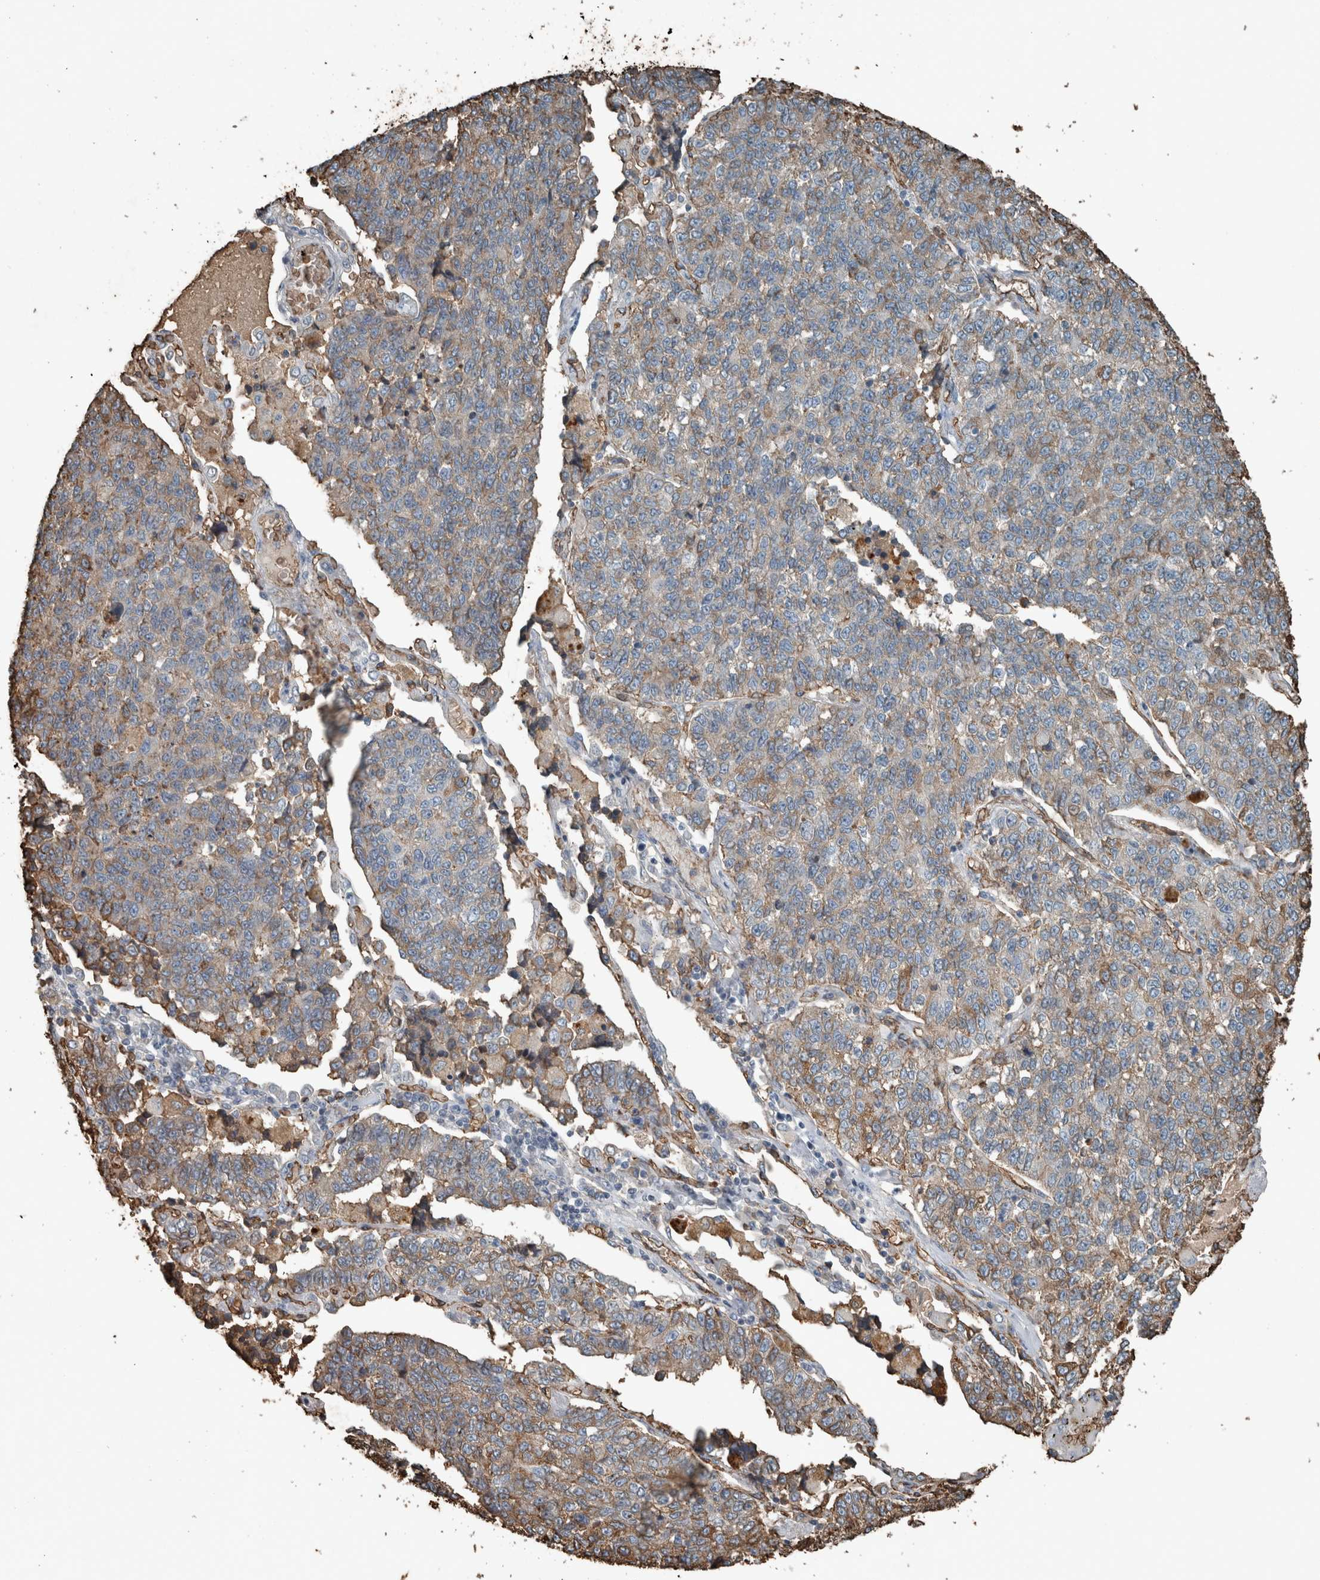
{"staining": {"intensity": "weak", "quantity": "25%-75%", "location": "cytoplasmic/membranous"}, "tissue": "lung cancer", "cell_type": "Tumor cells", "image_type": "cancer", "snomed": [{"axis": "morphology", "description": "Adenocarcinoma, NOS"}, {"axis": "topography", "description": "Lung"}], "caption": "Immunohistochemistry staining of lung adenocarcinoma, which demonstrates low levels of weak cytoplasmic/membranous positivity in about 25%-75% of tumor cells indicating weak cytoplasmic/membranous protein positivity. The staining was performed using DAB (3,3'-diaminobenzidine) (brown) for protein detection and nuclei were counterstained in hematoxylin (blue).", "gene": "LBP", "patient": {"sex": "male", "age": 49}}